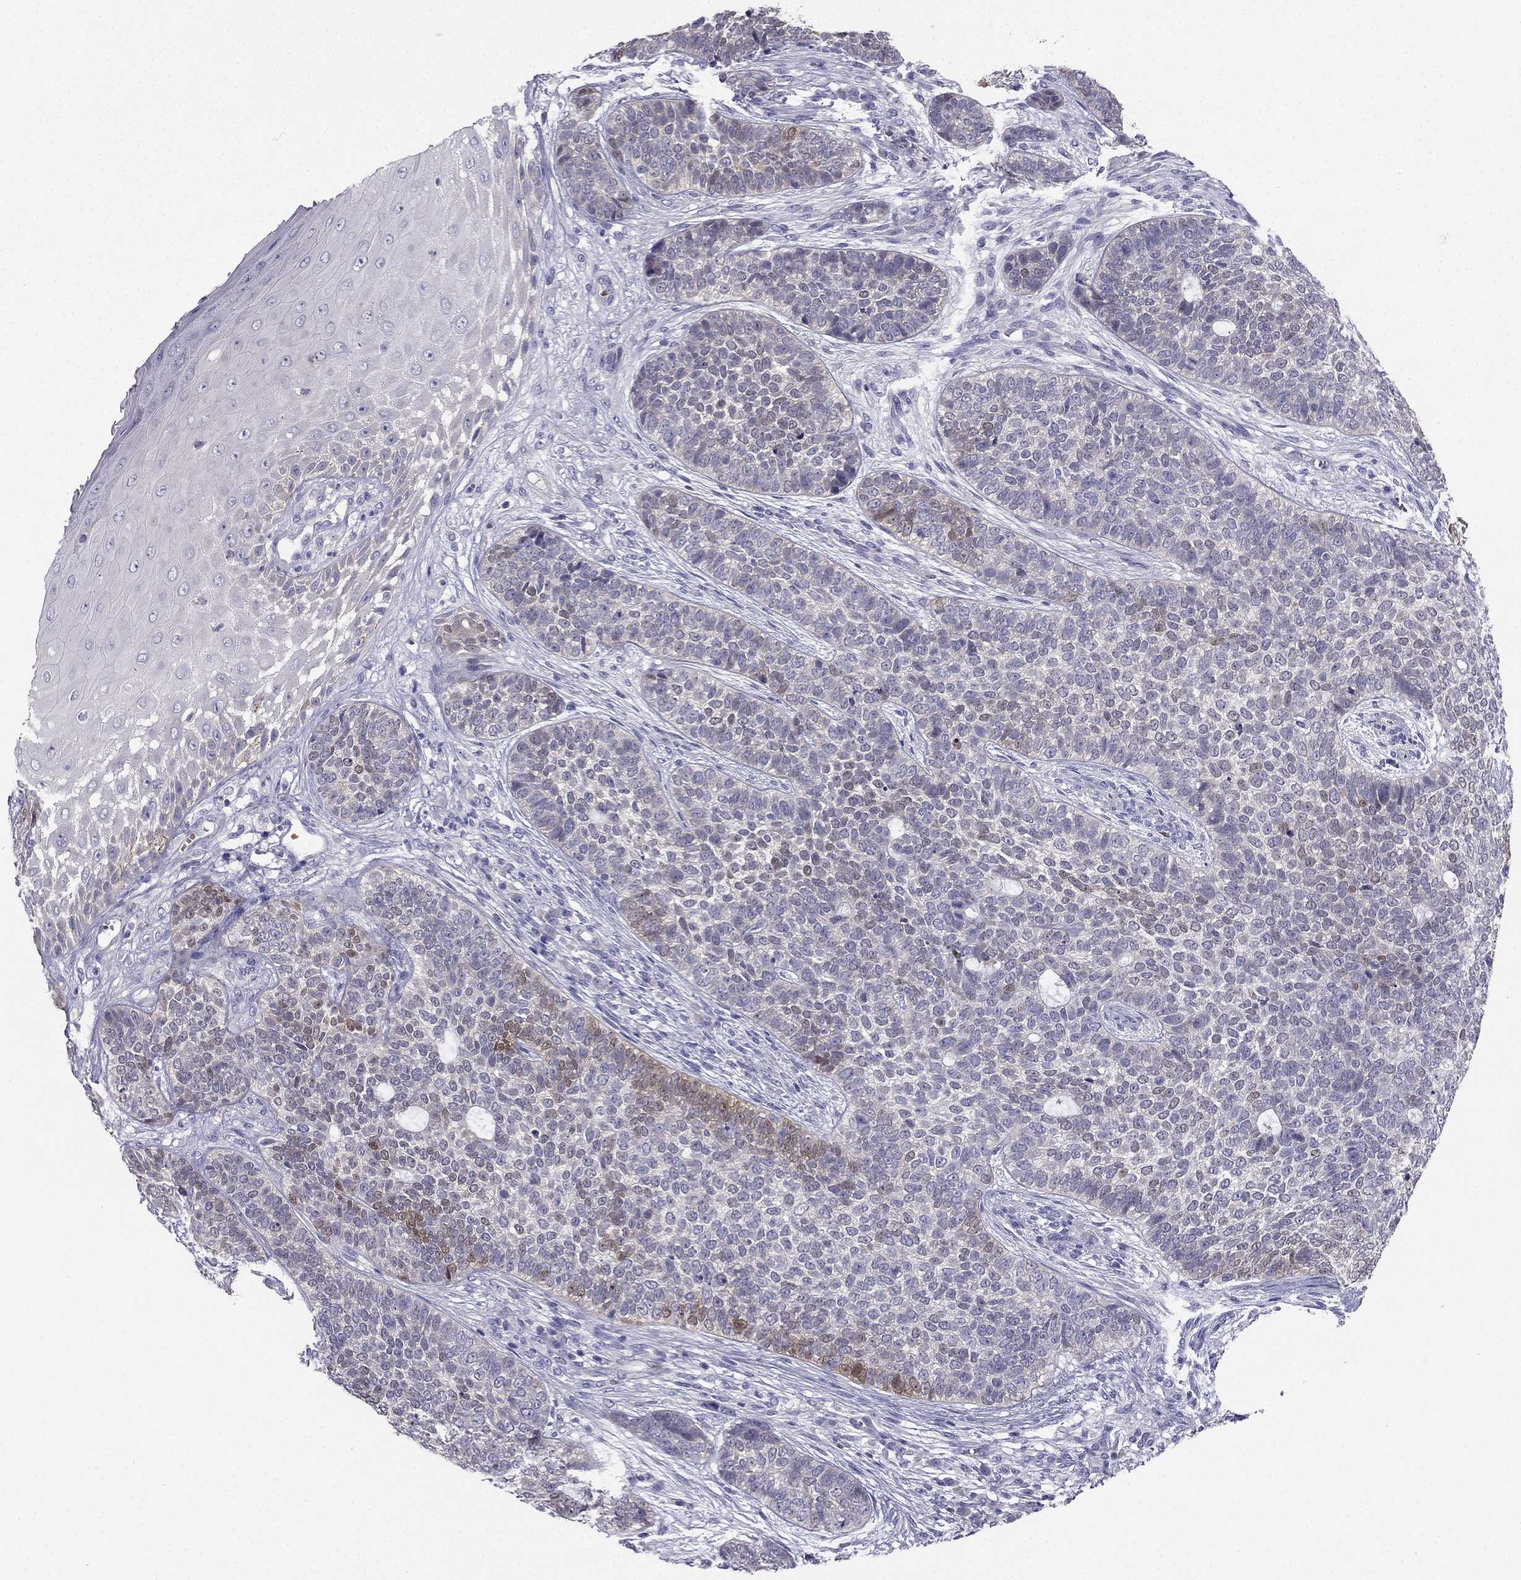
{"staining": {"intensity": "moderate", "quantity": "<25%", "location": "cytoplasmic/membranous"}, "tissue": "skin cancer", "cell_type": "Tumor cells", "image_type": "cancer", "snomed": [{"axis": "morphology", "description": "Basal cell carcinoma"}, {"axis": "topography", "description": "Skin"}], "caption": "High-magnification brightfield microscopy of basal cell carcinoma (skin) stained with DAB (3,3'-diaminobenzidine) (brown) and counterstained with hematoxylin (blue). tumor cells exhibit moderate cytoplasmic/membranous expression is seen in approximately<25% of cells.", "gene": "RSPH14", "patient": {"sex": "female", "age": 69}}